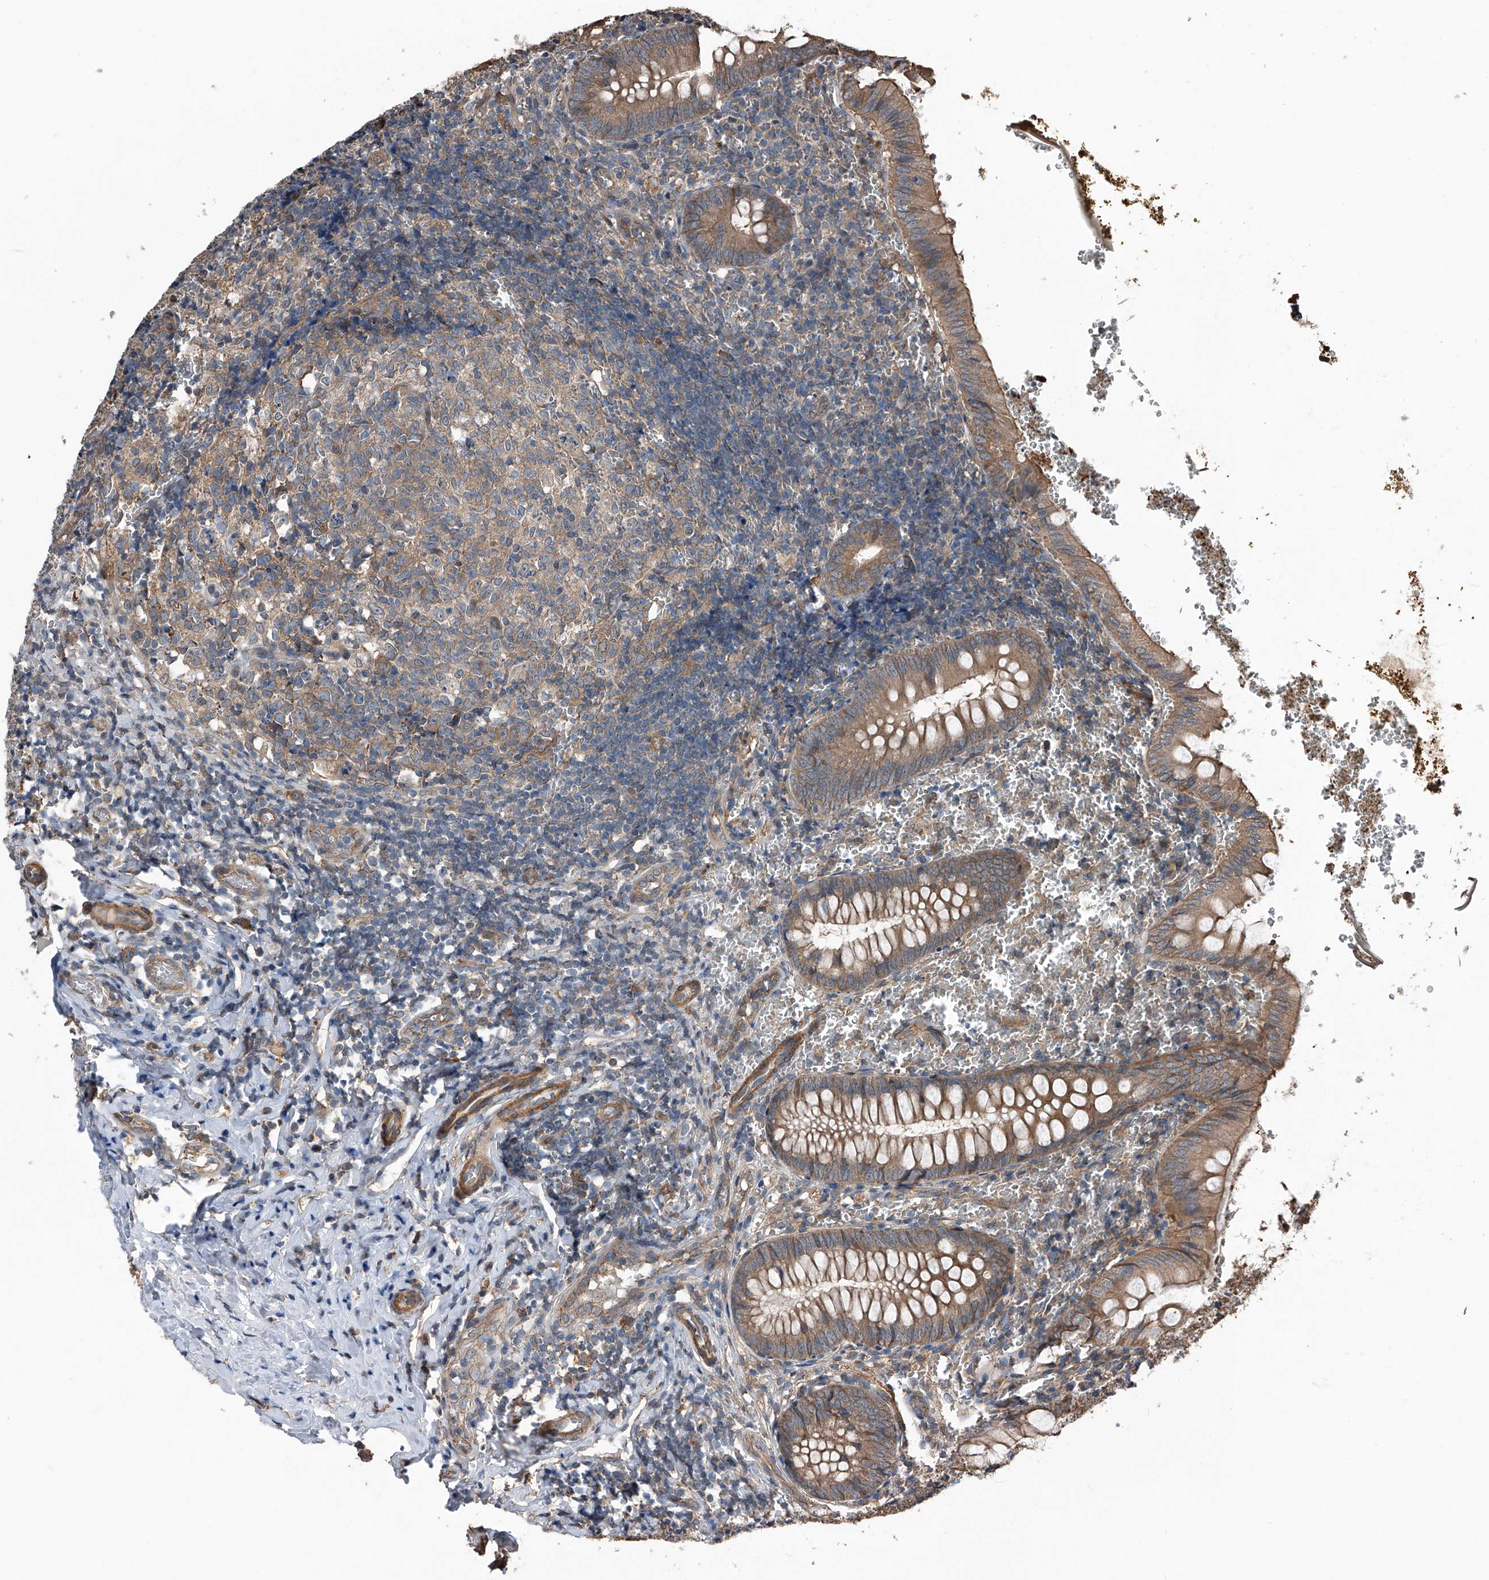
{"staining": {"intensity": "moderate", "quantity": ">75%", "location": "cytoplasmic/membranous"}, "tissue": "appendix", "cell_type": "Glandular cells", "image_type": "normal", "snomed": [{"axis": "morphology", "description": "Normal tissue, NOS"}, {"axis": "topography", "description": "Appendix"}], "caption": "Appendix stained with DAB immunohistochemistry exhibits medium levels of moderate cytoplasmic/membranous staining in about >75% of glandular cells.", "gene": "KCNJ2", "patient": {"sex": "male", "age": 8}}